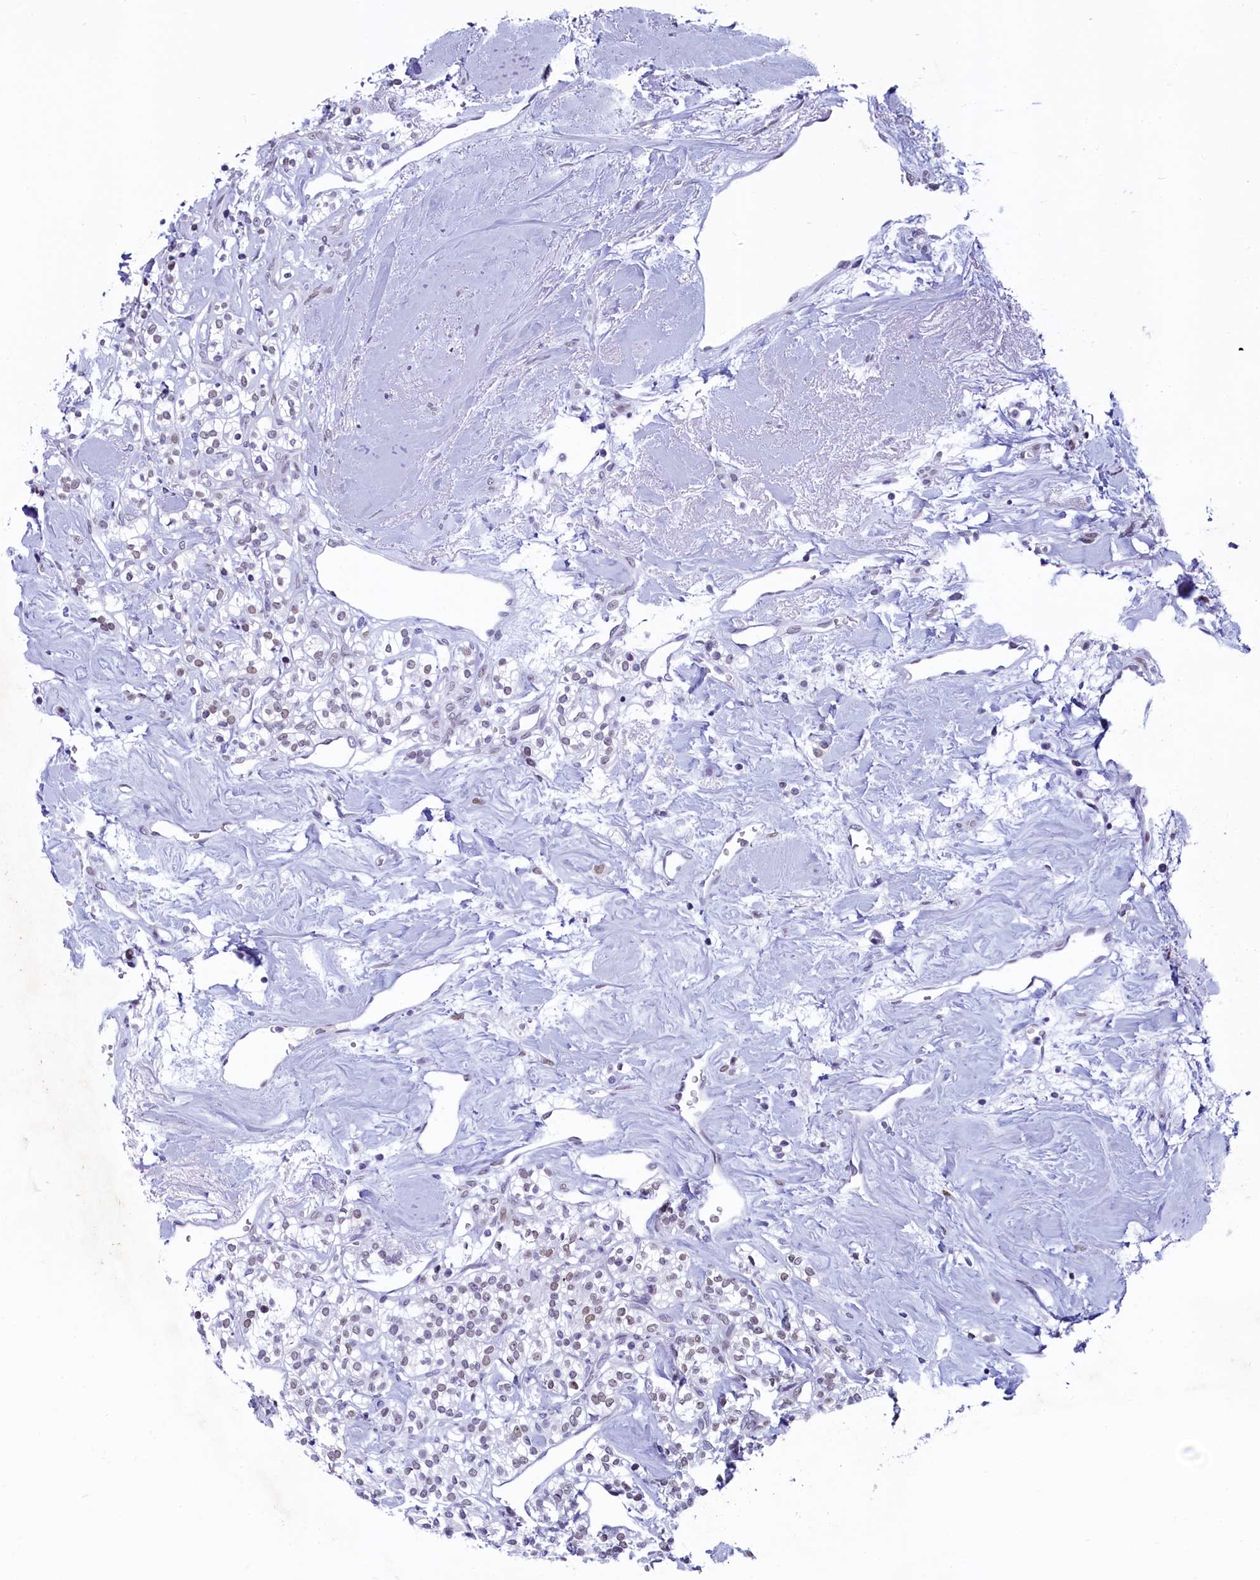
{"staining": {"intensity": "weak", "quantity": "25%-75%", "location": "nuclear"}, "tissue": "renal cancer", "cell_type": "Tumor cells", "image_type": "cancer", "snomed": [{"axis": "morphology", "description": "Adenocarcinoma, NOS"}, {"axis": "topography", "description": "Kidney"}], "caption": "Tumor cells demonstrate low levels of weak nuclear expression in about 25%-75% of cells in human renal cancer (adenocarcinoma). (DAB IHC with brightfield microscopy, high magnification).", "gene": "SUGP2", "patient": {"sex": "male", "age": 77}}